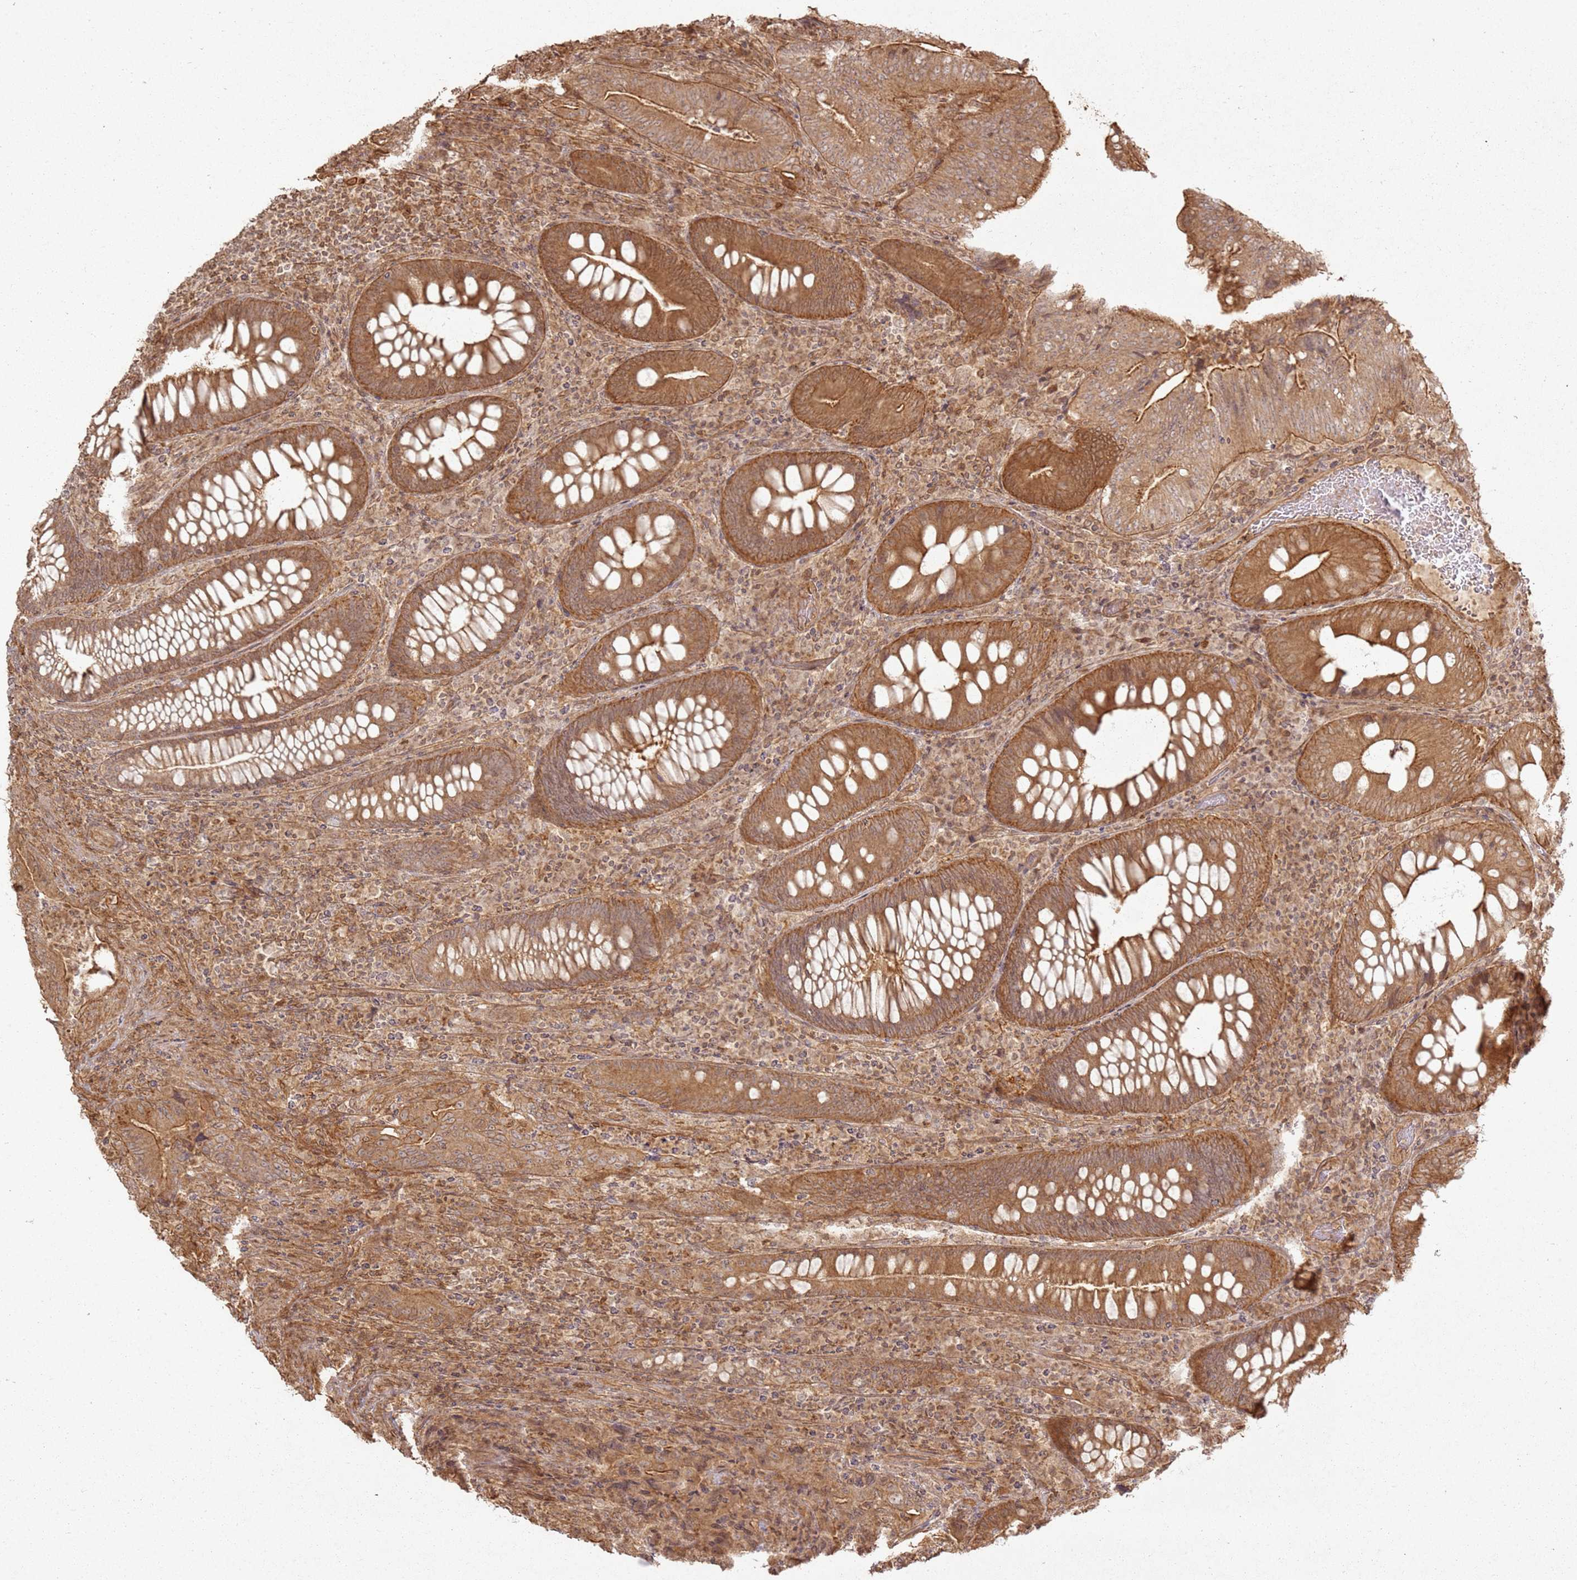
{"staining": {"intensity": "moderate", "quantity": ">75%", "location": "cytoplasmic/membranous"}, "tissue": "colorectal cancer", "cell_type": "Tumor cells", "image_type": "cancer", "snomed": [{"axis": "morphology", "description": "Adenocarcinoma, NOS"}, {"axis": "topography", "description": "Colon"}], "caption": "High-magnification brightfield microscopy of colorectal cancer (adenocarcinoma) stained with DAB (brown) and counterstained with hematoxylin (blue). tumor cells exhibit moderate cytoplasmic/membranous expression is present in about>75% of cells. (Brightfield microscopy of DAB IHC at high magnification).", "gene": "ZNF776", "patient": {"sex": "female", "age": 66}}